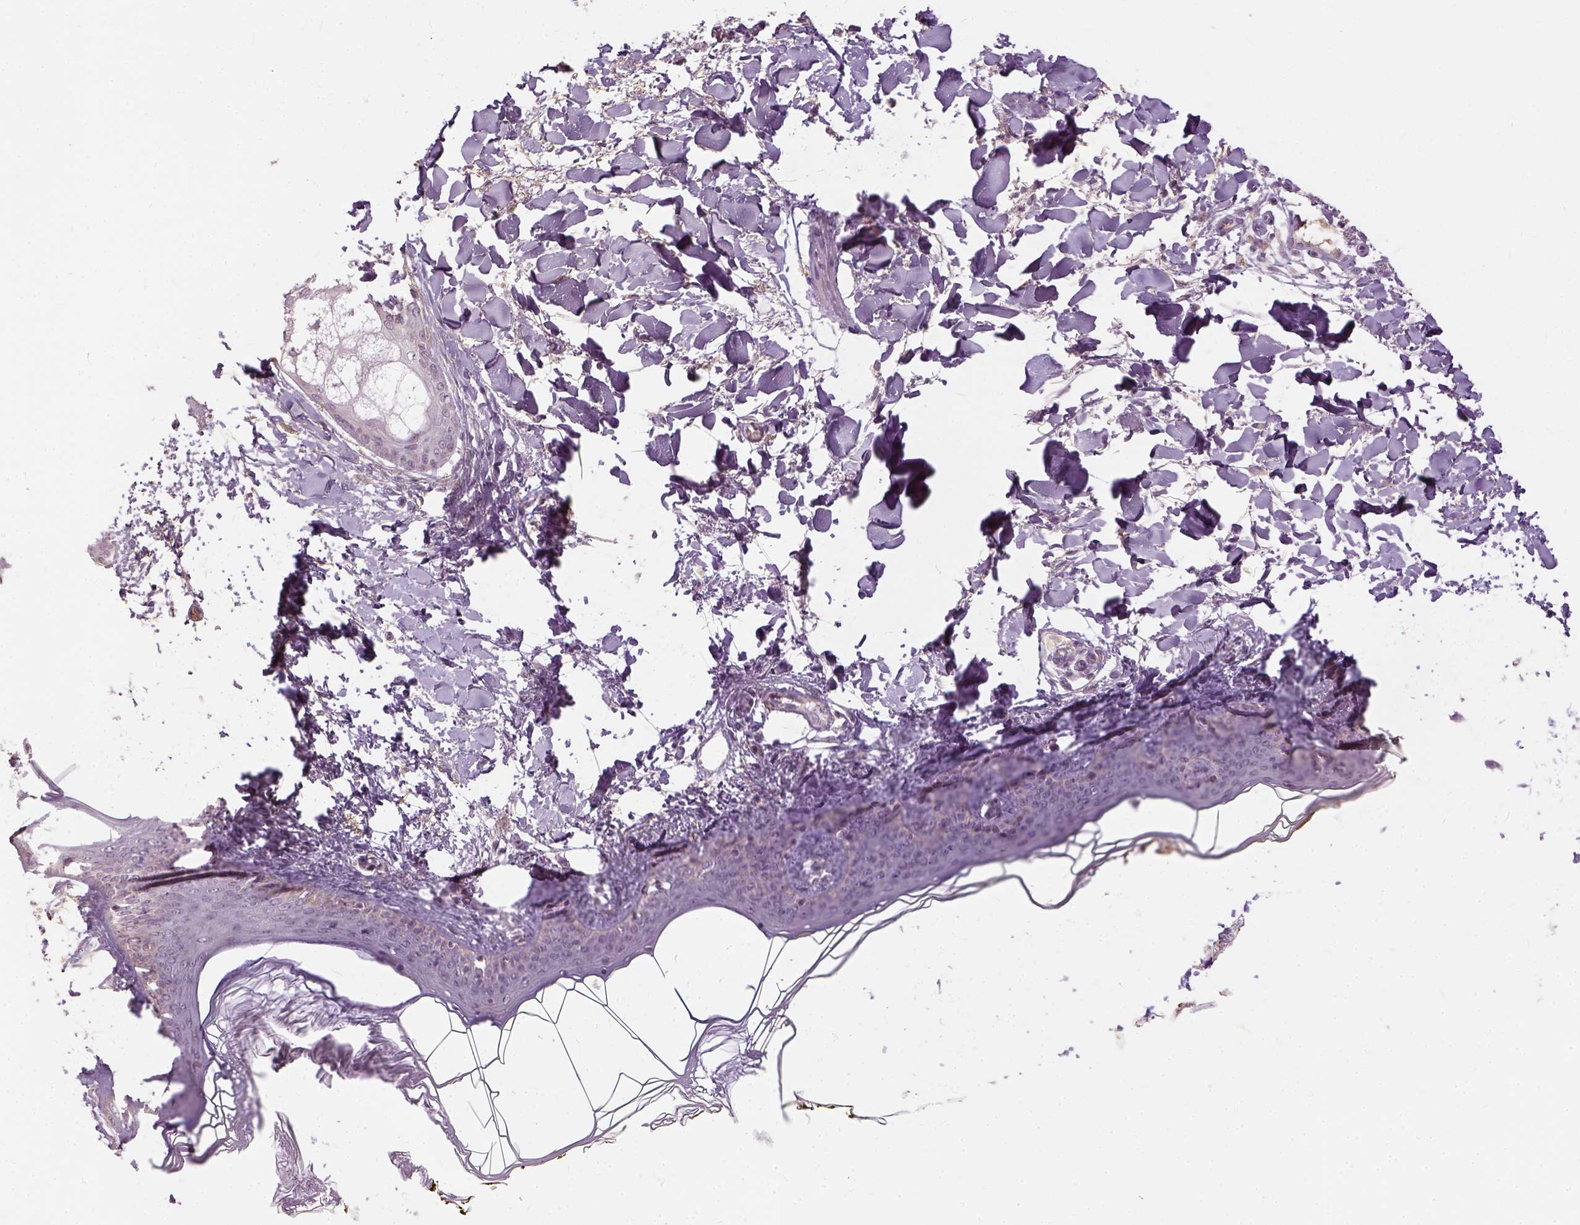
{"staining": {"intensity": "negative", "quantity": "none", "location": "none"}, "tissue": "skin", "cell_type": "Fibroblasts", "image_type": "normal", "snomed": [{"axis": "morphology", "description": "Normal tissue, NOS"}, {"axis": "topography", "description": "Skin"}], "caption": "Fibroblasts show no significant positivity in normal skin.", "gene": "ANO2", "patient": {"sex": "female", "age": 34}}